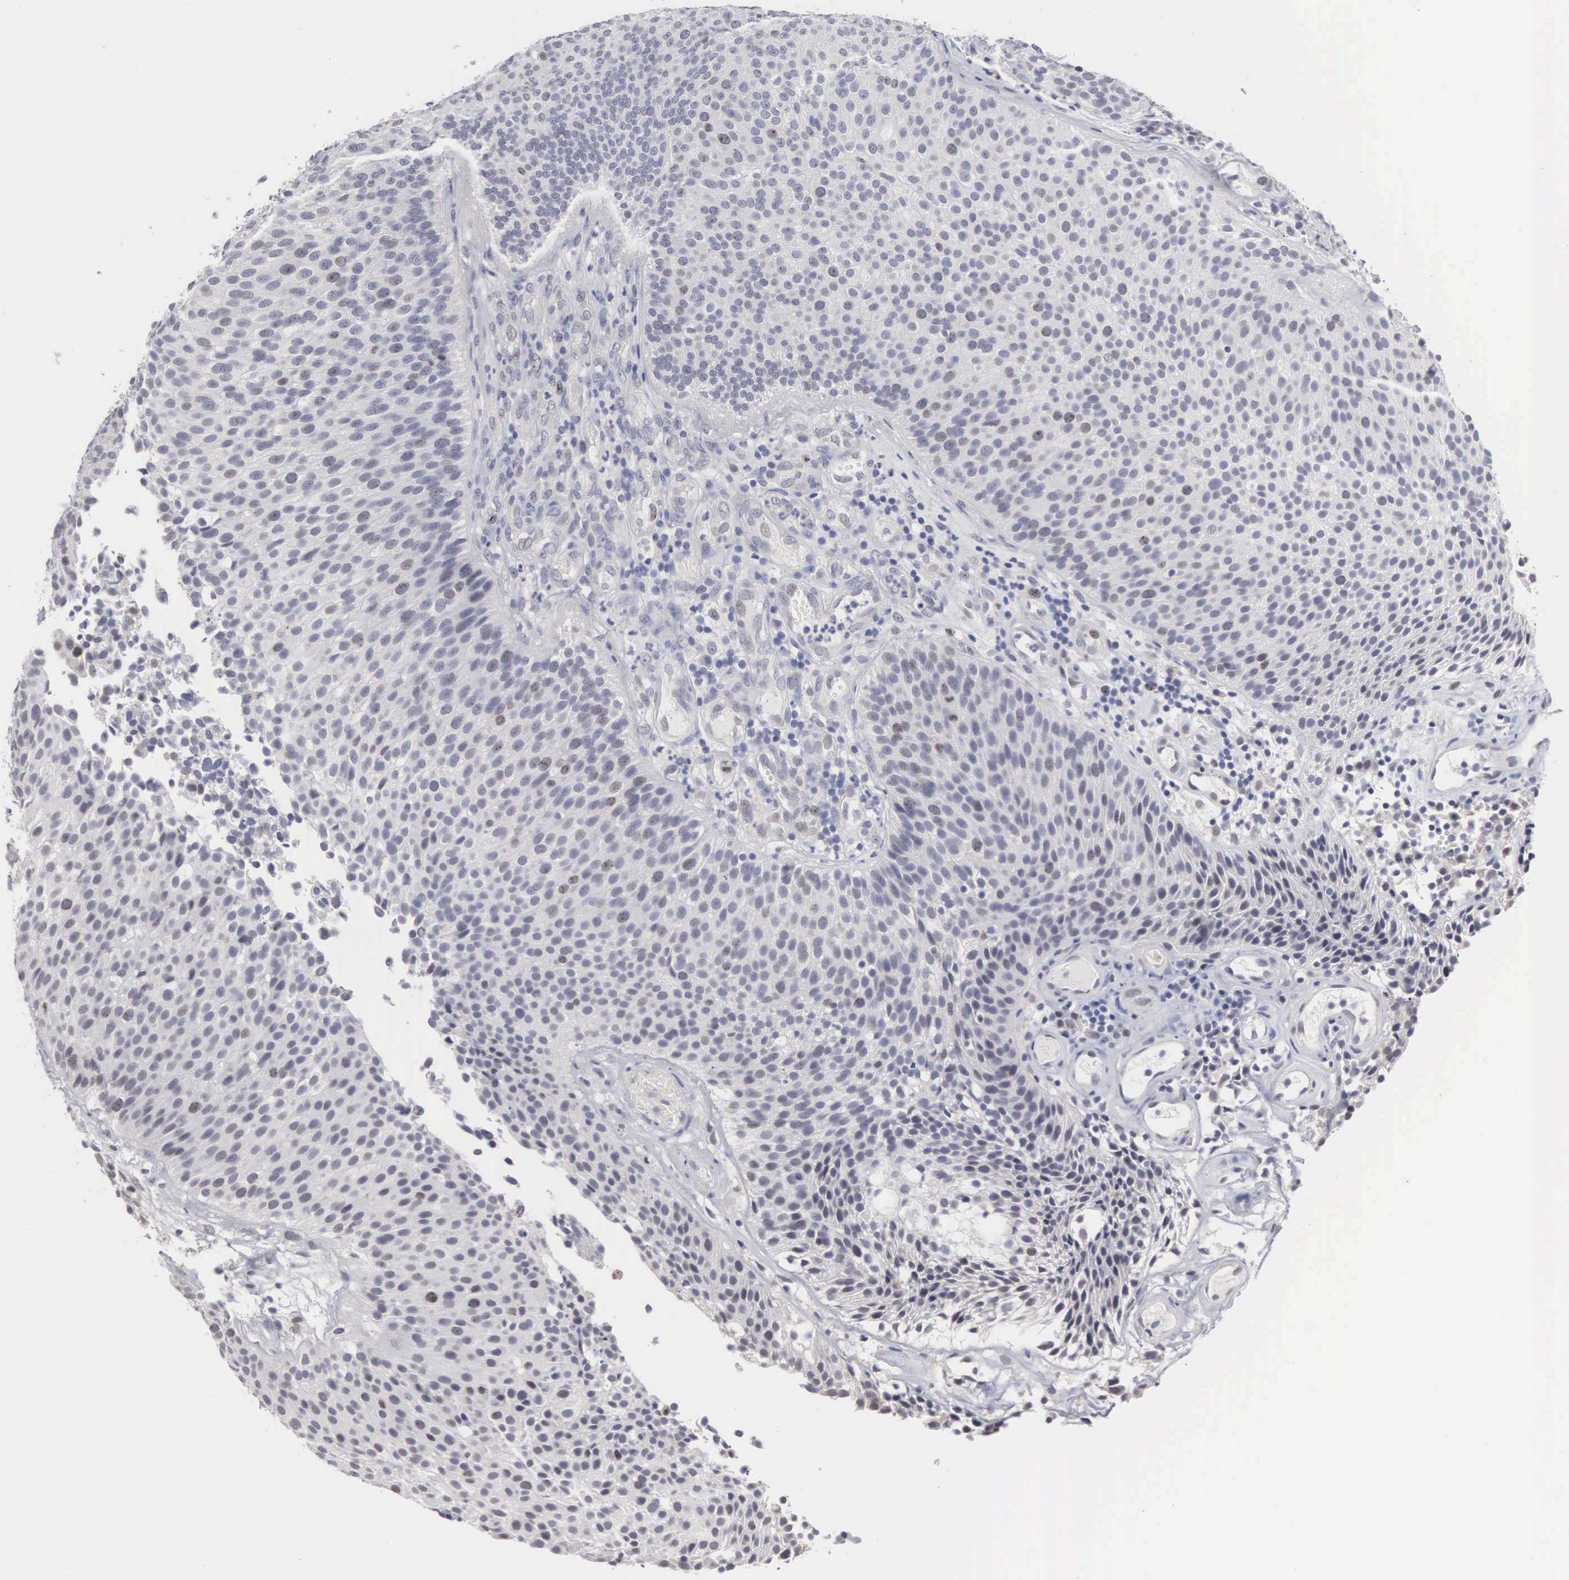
{"staining": {"intensity": "negative", "quantity": "none", "location": "none"}, "tissue": "urothelial cancer", "cell_type": "Tumor cells", "image_type": "cancer", "snomed": [{"axis": "morphology", "description": "Urothelial carcinoma, Low grade"}, {"axis": "topography", "description": "Urinary bladder"}], "caption": "High magnification brightfield microscopy of low-grade urothelial carcinoma stained with DAB (brown) and counterstained with hematoxylin (blue): tumor cells show no significant expression.", "gene": "KDM6A", "patient": {"sex": "male", "age": 85}}